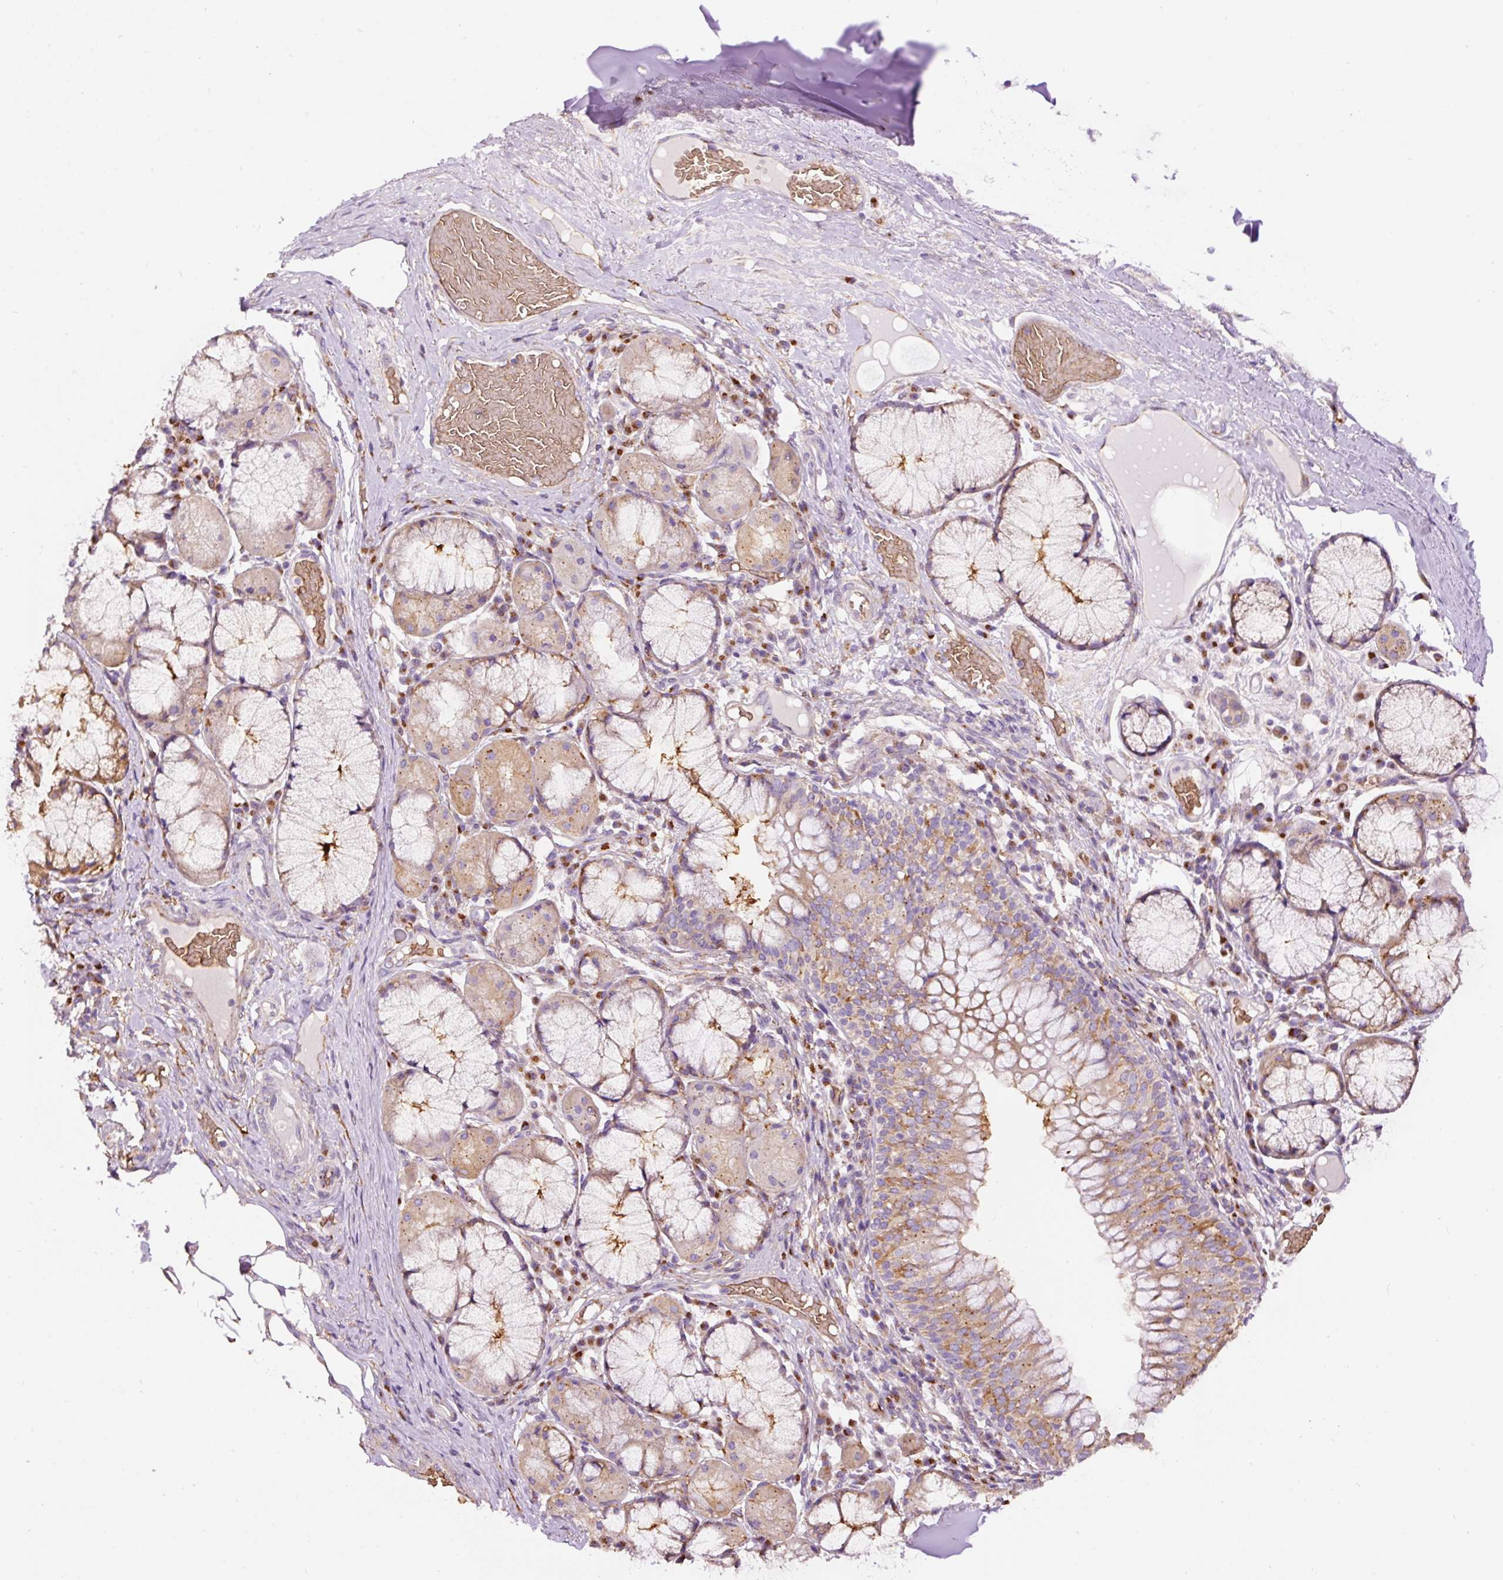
{"staining": {"intensity": "negative", "quantity": "none", "location": "none"}, "tissue": "adipose tissue", "cell_type": "Adipocytes", "image_type": "normal", "snomed": [{"axis": "morphology", "description": "Normal tissue, NOS"}, {"axis": "topography", "description": "Cartilage tissue"}, {"axis": "topography", "description": "Bronchus"}], "caption": "High power microscopy micrograph of an IHC photomicrograph of unremarkable adipose tissue, revealing no significant positivity in adipocytes.", "gene": "PRRC2A", "patient": {"sex": "male", "age": 56}}